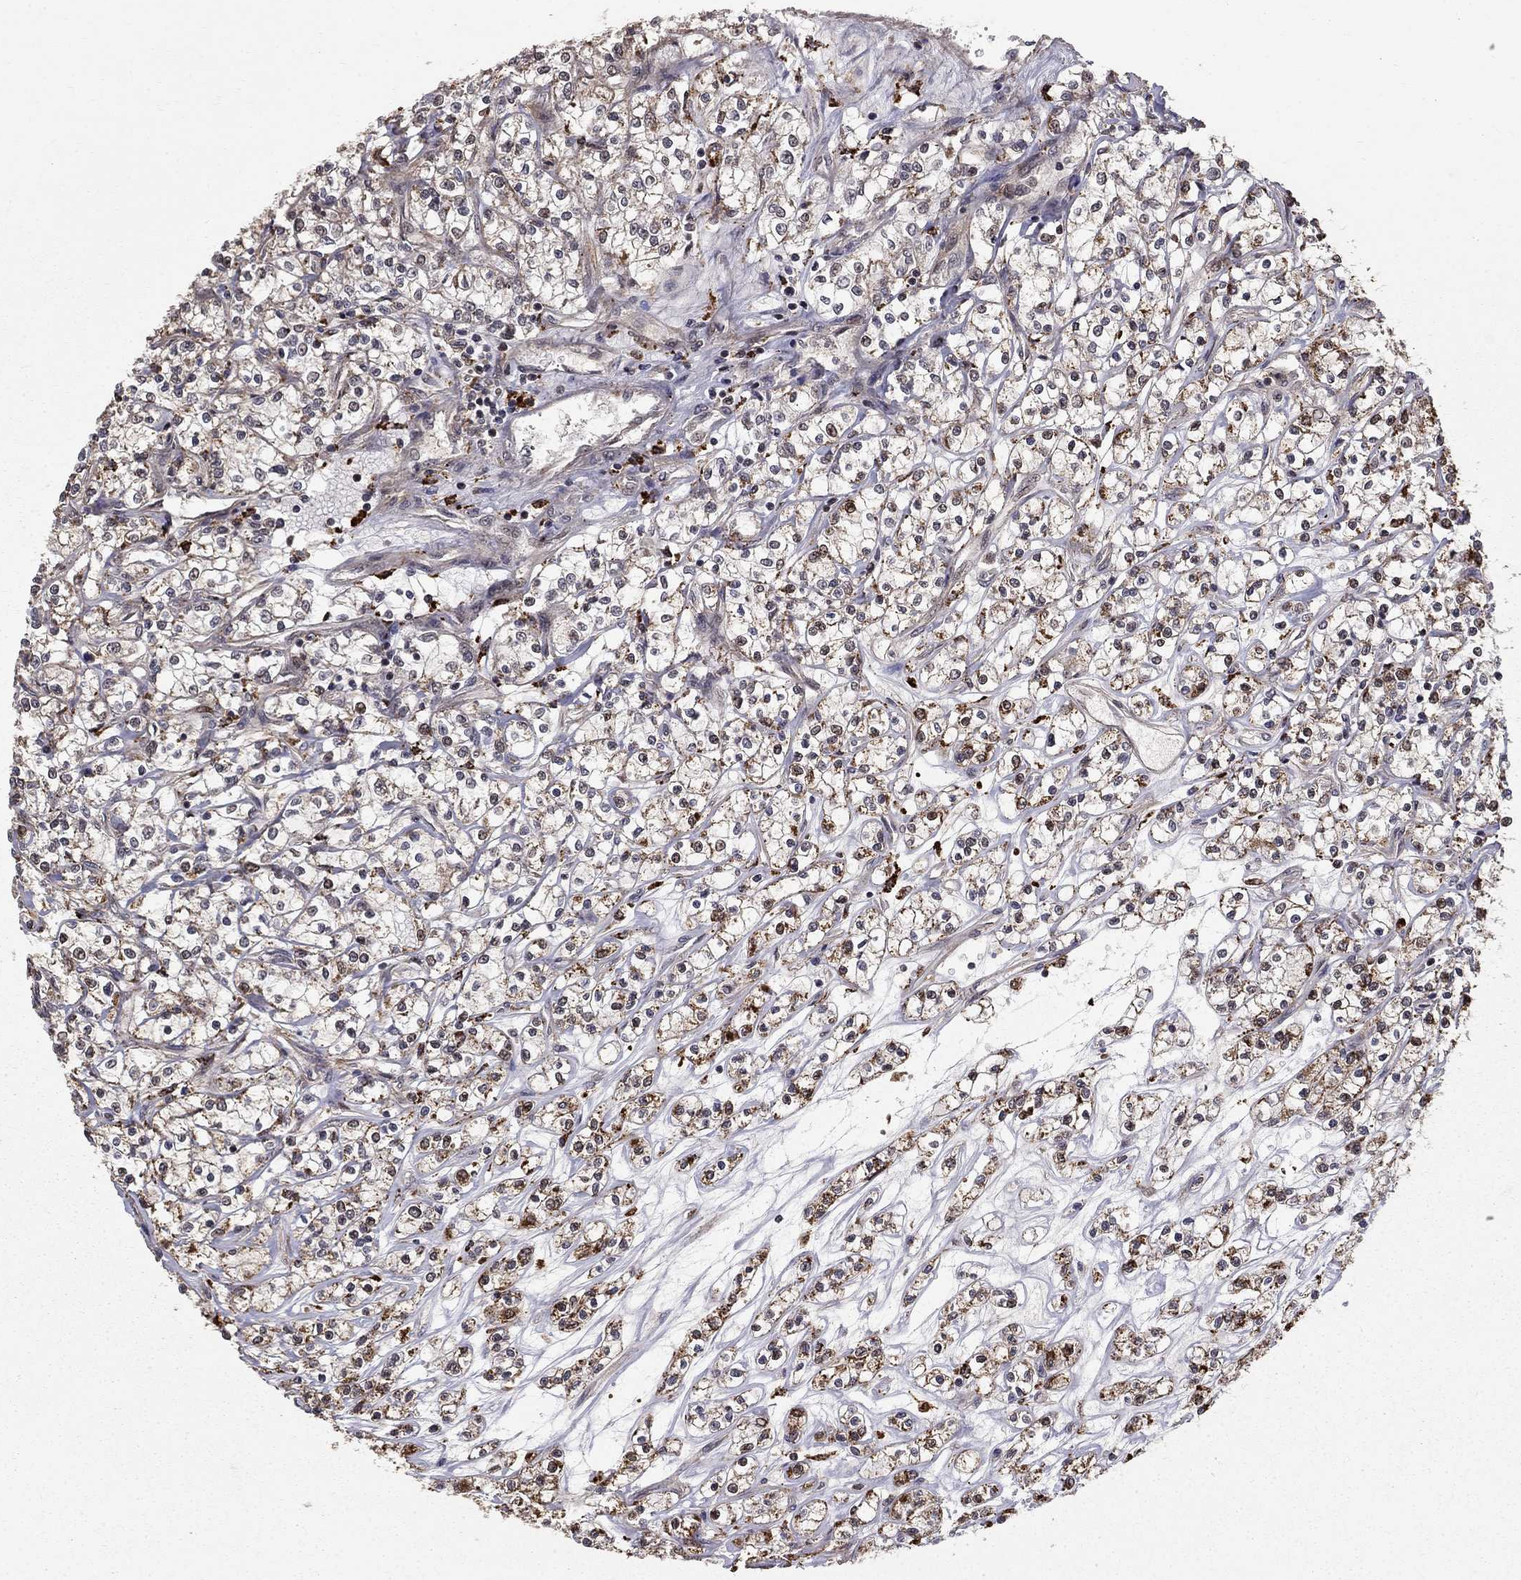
{"staining": {"intensity": "weak", "quantity": "<25%", "location": "cytoplasmic/membranous"}, "tissue": "renal cancer", "cell_type": "Tumor cells", "image_type": "cancer", "snomed": [{"axis": "morphology", "description": "Adenocarcinoma, NOS"}, {"axis": "topography", "description": "Kidney"}], "caption": "Immunohistochemistry photomicrograph of adenocarcinoma (renal) stained for a protein (brown), which reveals no positivity in tumor cells. (DAB (3,3'-diaminobenzidine) immunohistochemistry (IHC), high magnification).", "gene": "ACOT13", "patient": {"sex": "female", "age": 59}}